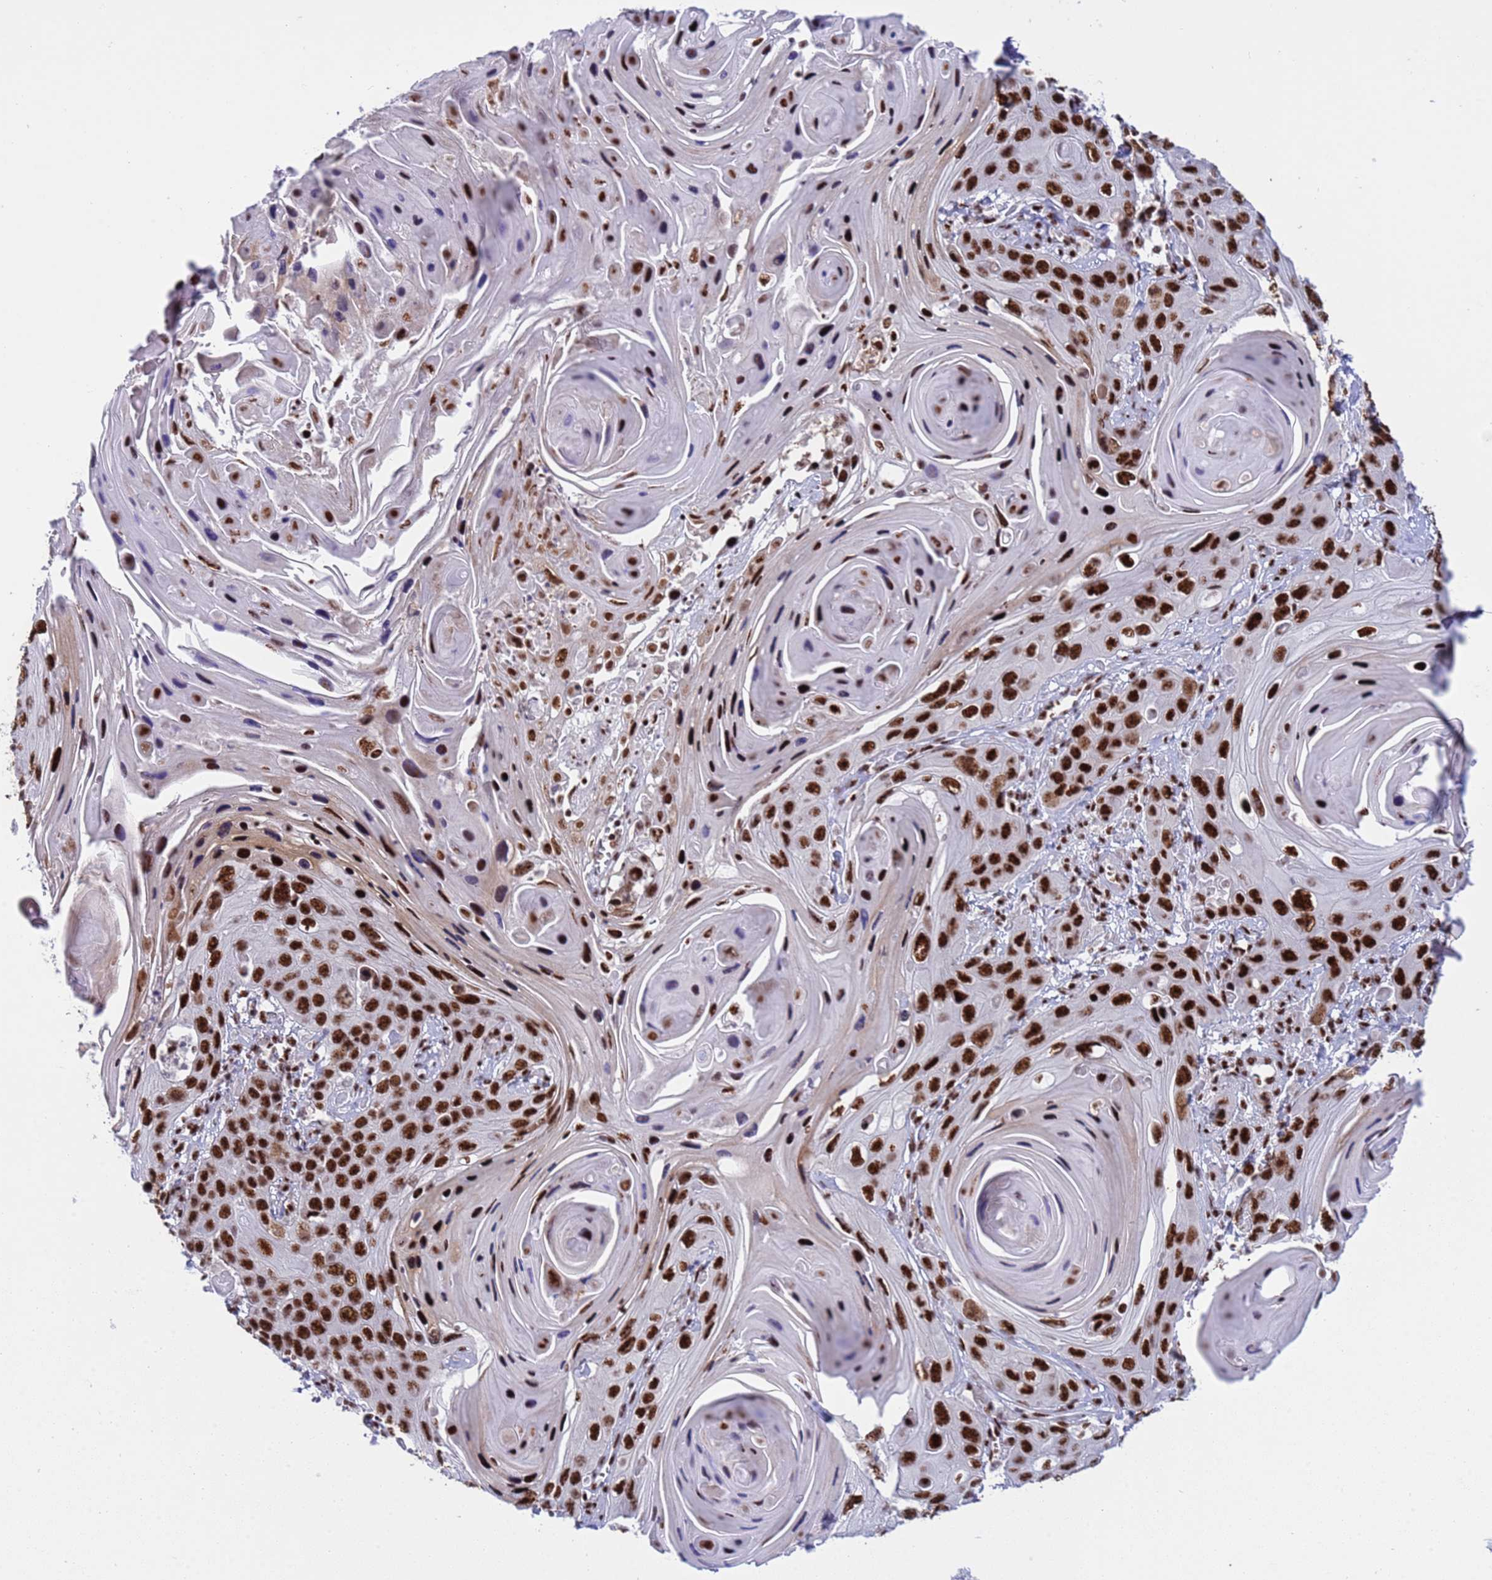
{"staining": {"intensity": "strong", "quantity": ">75%", "location": "nuclear"}, "tissue": "skin cancer", "cell_type": "Tumor cells", "image_type": "cancer", "snomed": [{"axis": "morphology", "description": "Squamous cell carcinoma, NOS"}, {"axis": "topography", "description": "Skin"}], "caption": "Human skin squamous cell carcinoma stained for a protein (brown) exhibits strong nuclear positive expression in about >75% of tumor cells.", "gene": "THOC2", "patient": {"sex": "male", "age": 55}}